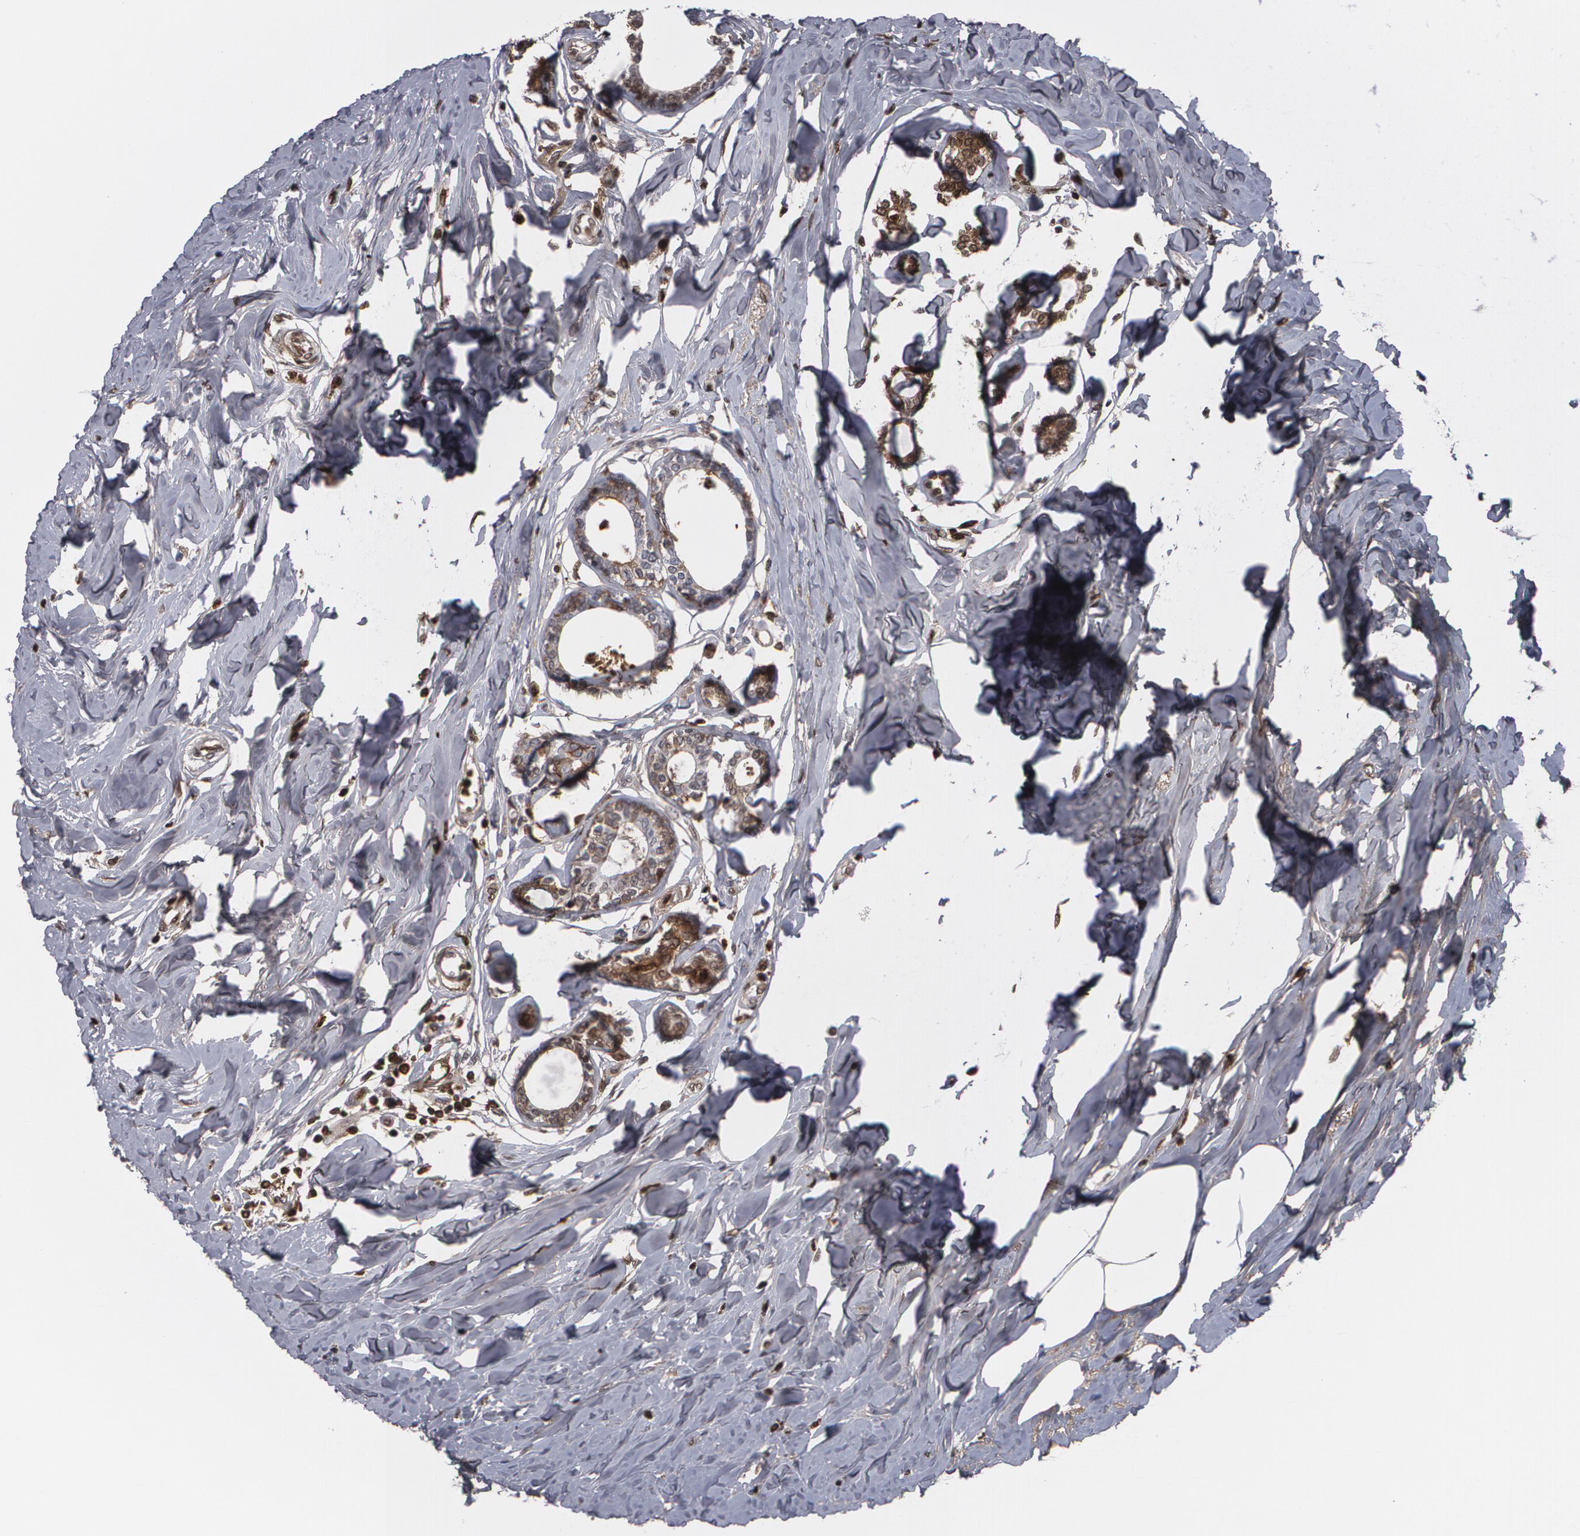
{"staining": {"intensity": "moderate", "quantity": ">75%", "location": "cytoplasmic/membranous"}, "tissue": "breast cancer", "cell_type": "Tumor cells", "image_type": "cancer", "snomed": [{"axis": "morphology", "description": "Lobular carcinoma"}, {"axis": "topography", "description": "Breast"}], "caption": "The image shows staining of lobular carcinoma (breast), revealing moderate cytoplasmic/membranous protein positivity (brown color) within tumor cells.", "gene": "LRG1", "patient": {"sex": "female", "age": 51}}